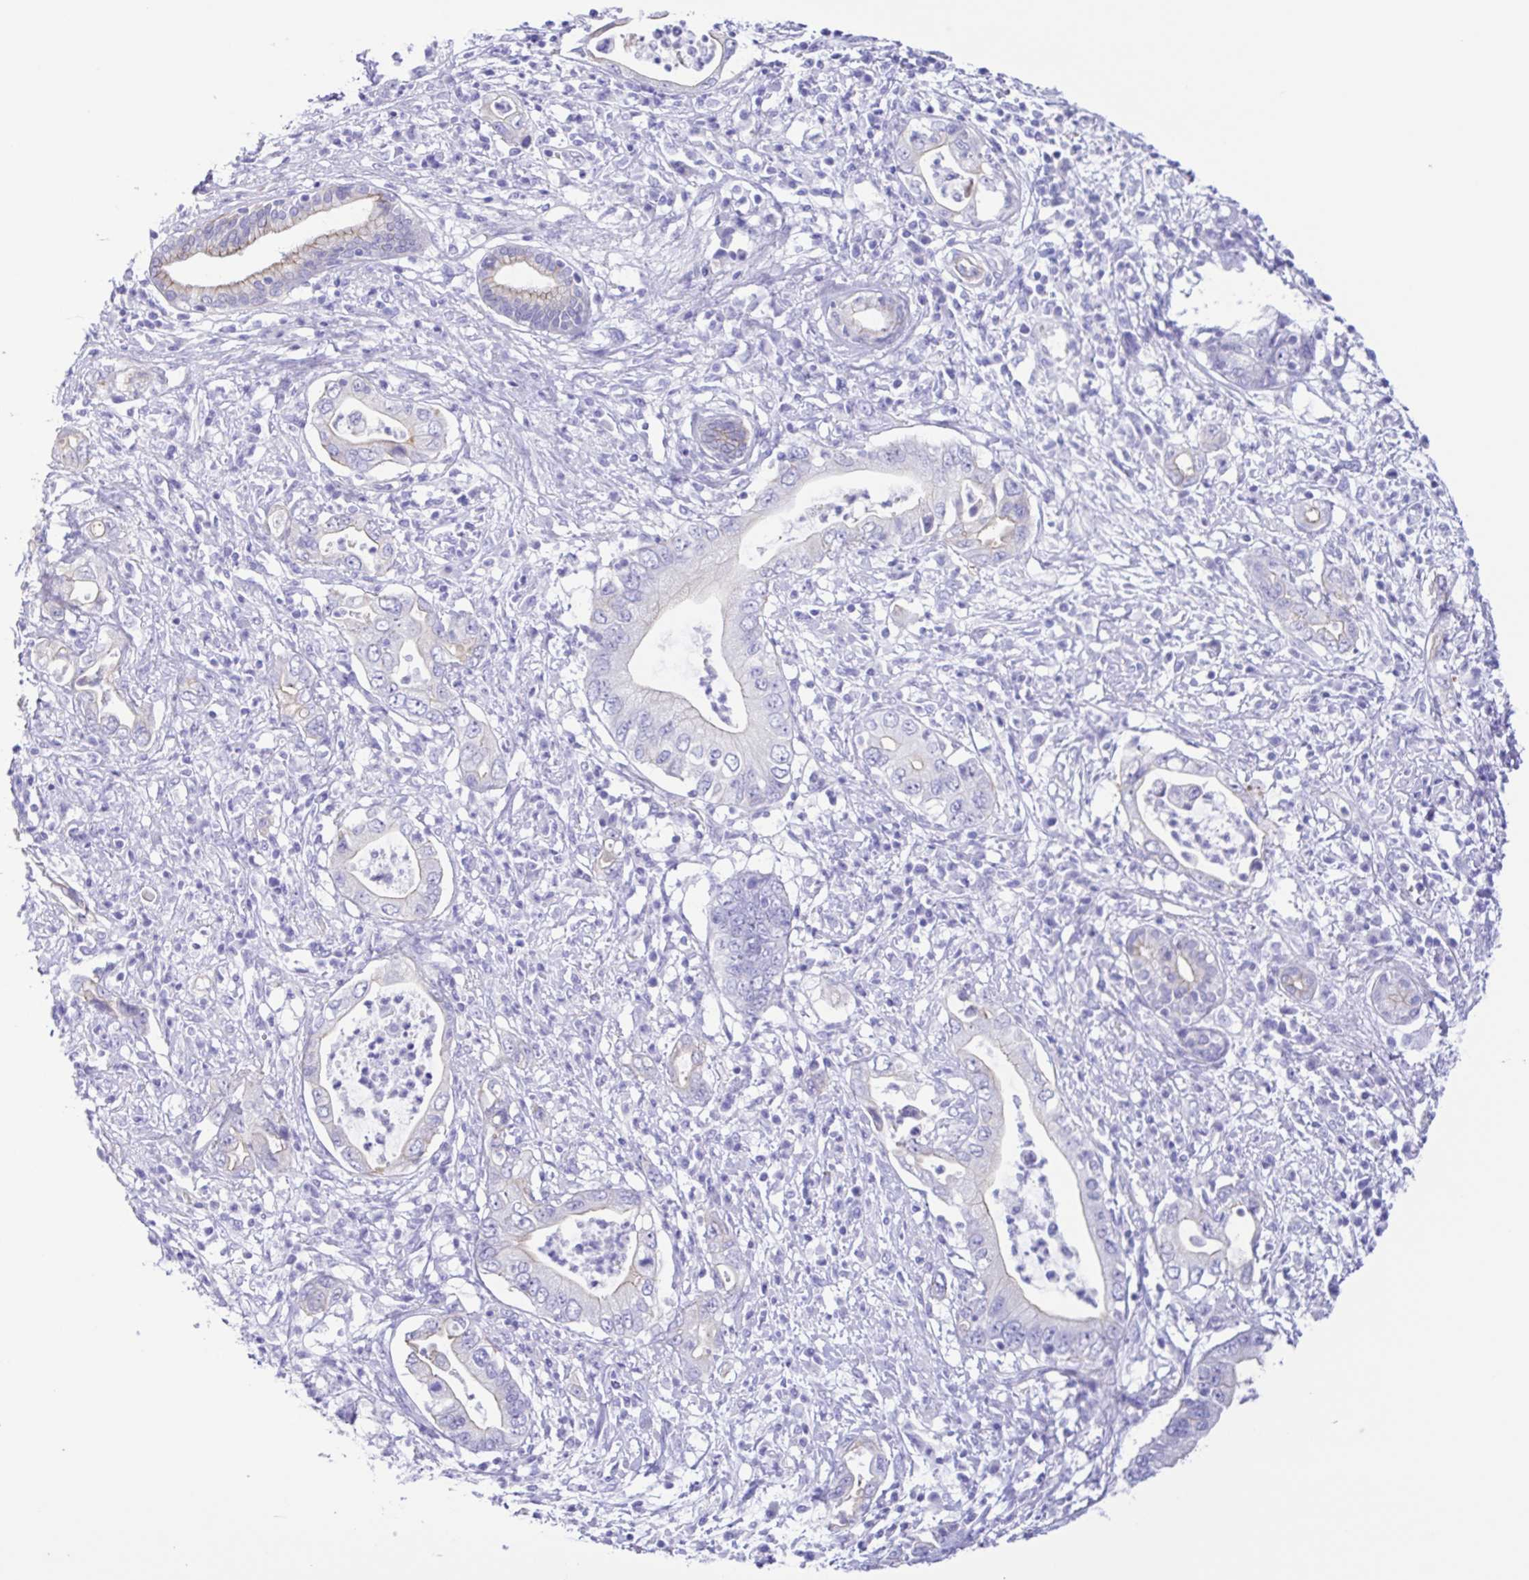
{"staining": {"intensity": "negative", "quantity": "none", "location": "none"}, "tissue": "pancreatic cancer", "cell_type": "Tumor cells", "image_type": "cancer", "snomed": [{"axis": "morphology", "description": "Adenocarcinoma, NOS"}, {"axis": "topography", "description": "Pancreas"}], "caption": "Immunohistochemical staining of human adenocarcinoma (pancreatic) displays no significant positivity in tumor cells. (DAB IHC visualized using brightfield microscopy, high magnification).", "gene": "CYP11A1", "patient": {"sex": "female", "age": 72}}